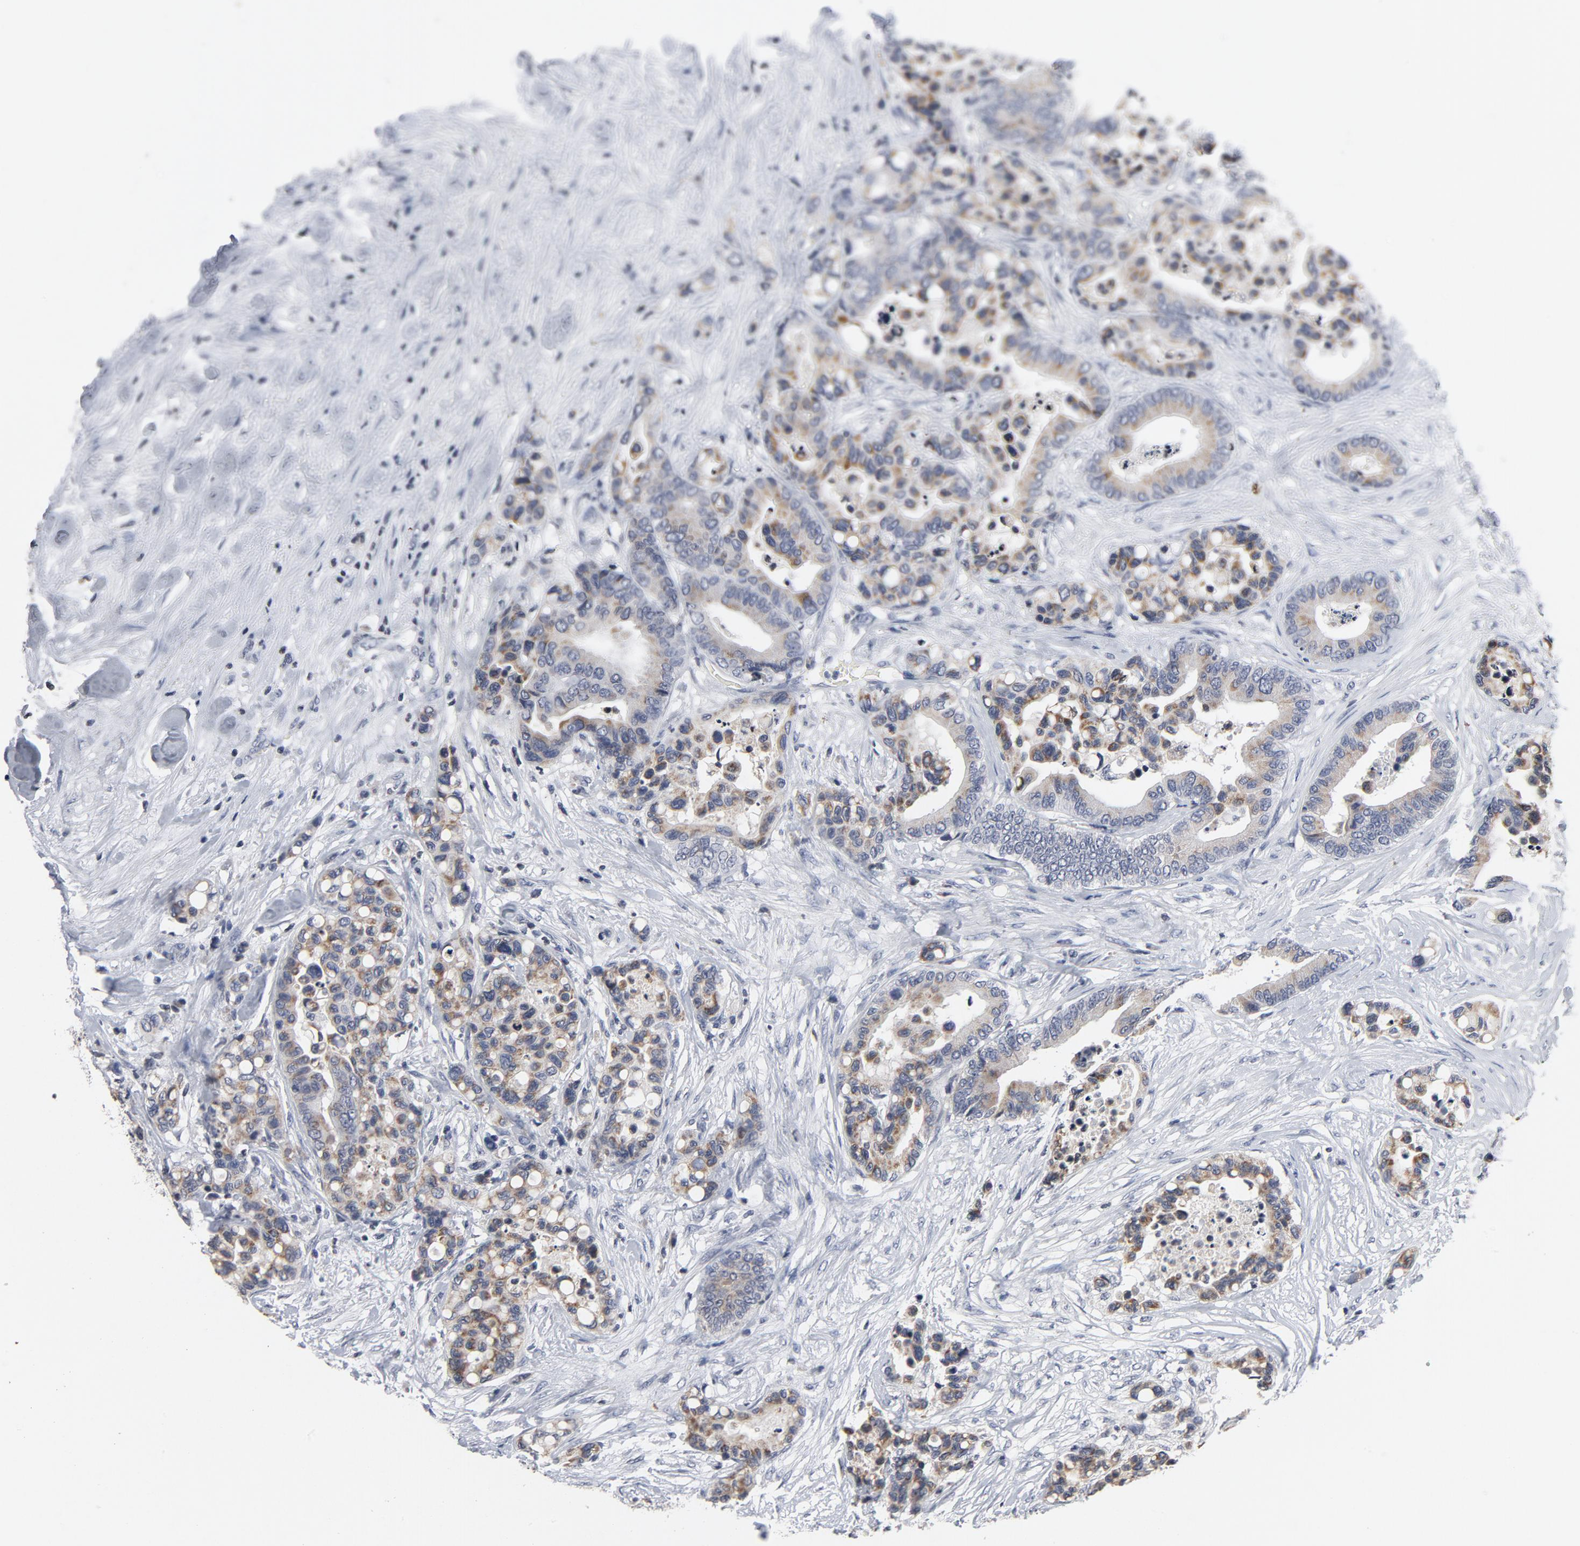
{"staining": {"intensity": "weak", "quantity": ">75%", "location": "cytoplasmic/membranous"}, "tissue": "colorectal cancer", "cell_type": "Tumor cells", "image_type": "cancer", "snomed": [{"axis": "morphology", "description": "Adenocarcinoma, NOS"}, {"axis": "topography", "description": "Colon"}], "caption": "Colorectal cancer was stained to show a protein in brown. There is low levels of weak cytoplasmic/membranous positivity in approximately >75% of tumor cells.", "gene": "TCL1A", "patient": {"sex": "male", "age": 82}}